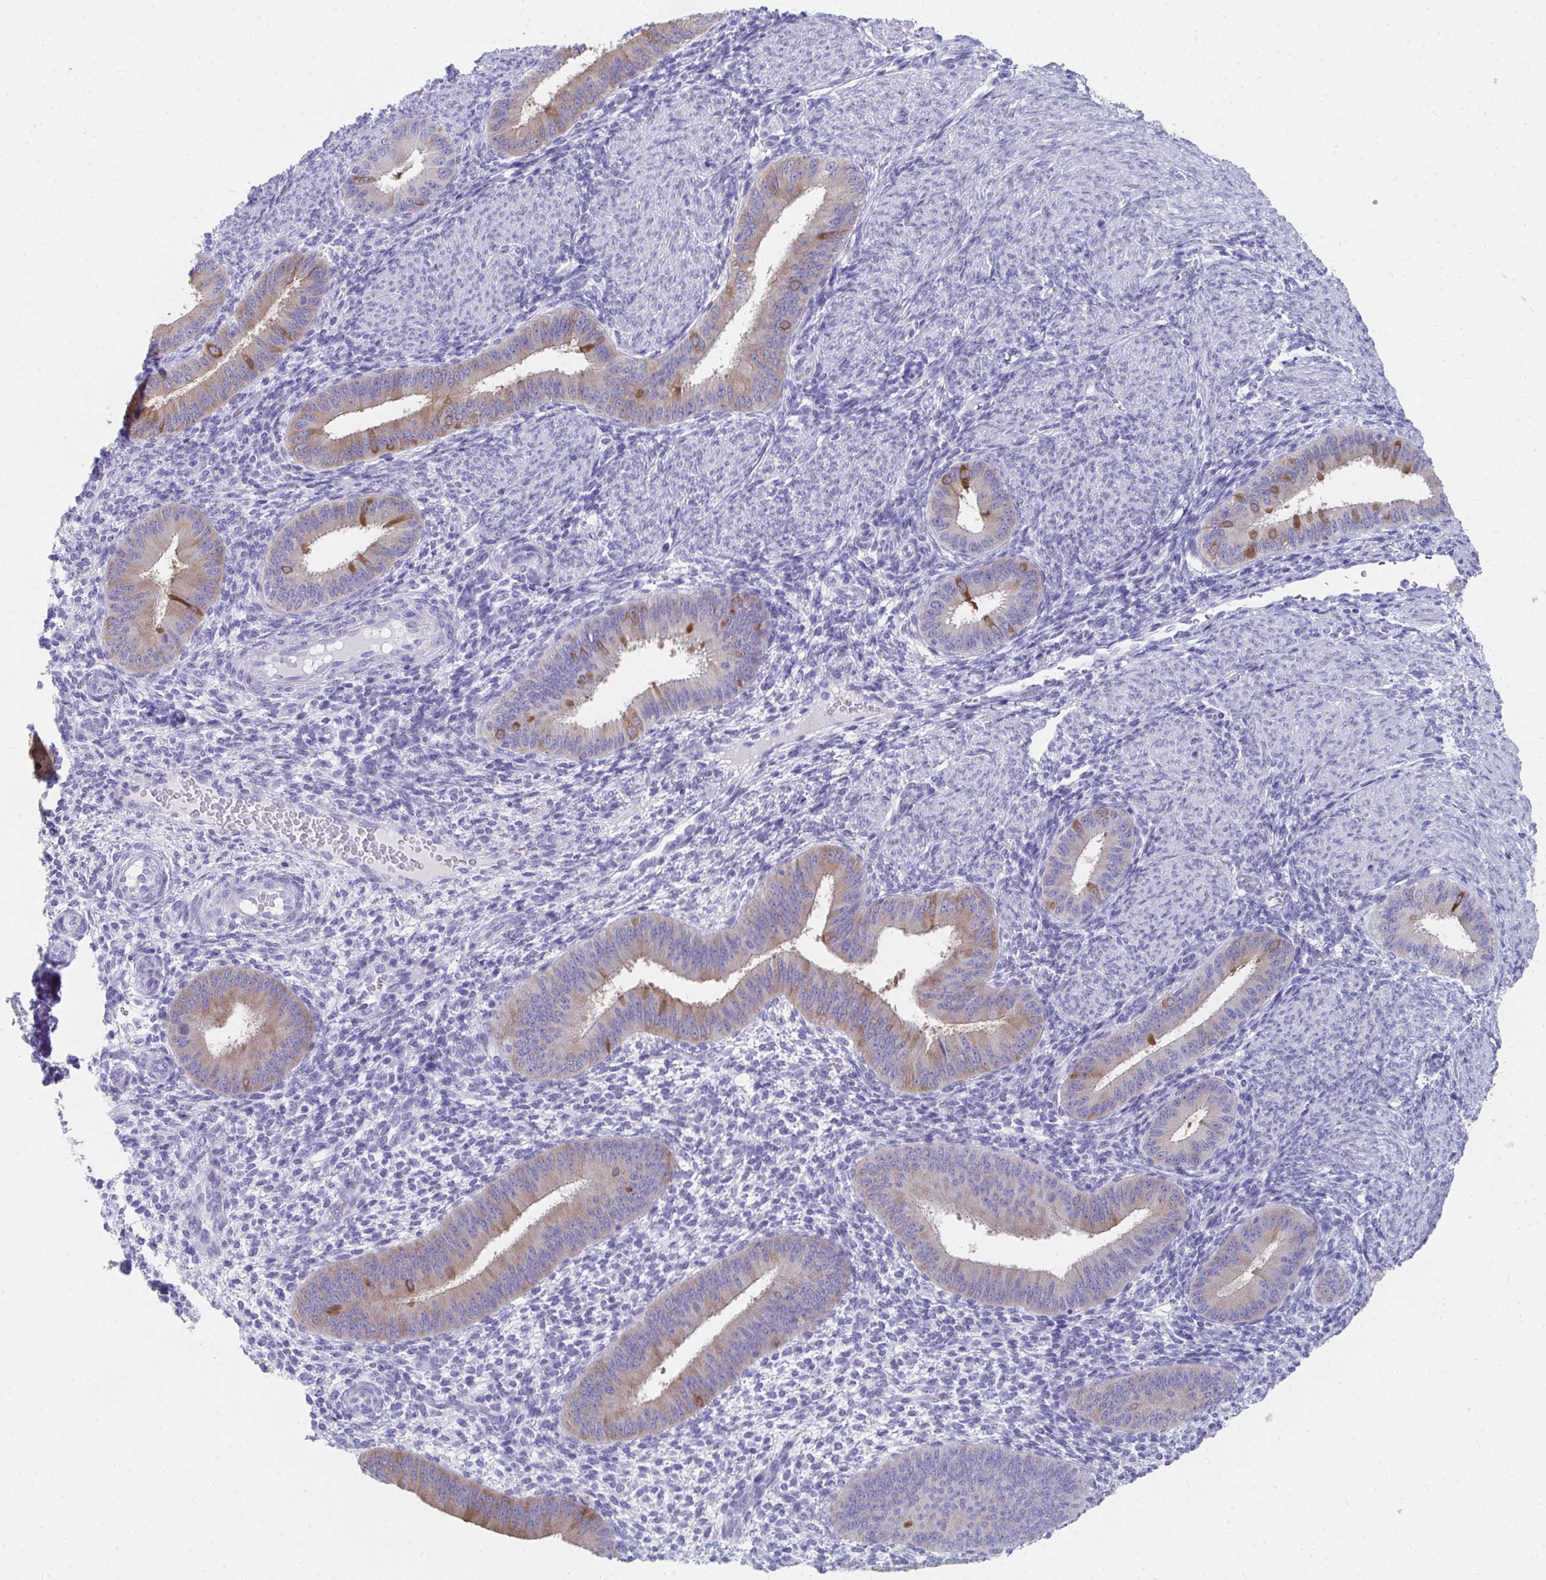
{"staining": {"intensity": "negative", "quantity": "none", "location": "none"}, "tissue": "endometrium", "cell_type": "Cells in endometrial stroma", "image_type": "normal", "snomed": [{"axis": "morphology", "description": "Normal tissue, NOS"}, {"axis": "topography", "description": "Endometrium"}], "caption": "The image shows no staining of cells in endometrial stroma in unremarkable endometrium. (Stains: DAB immunohistochemistry (IHC) with hematoxylin counter stain, Microscopy: brightfield microscopy at high magnification).", "gene": "HGD", "patient": {"sex": "female", "age": 39}}